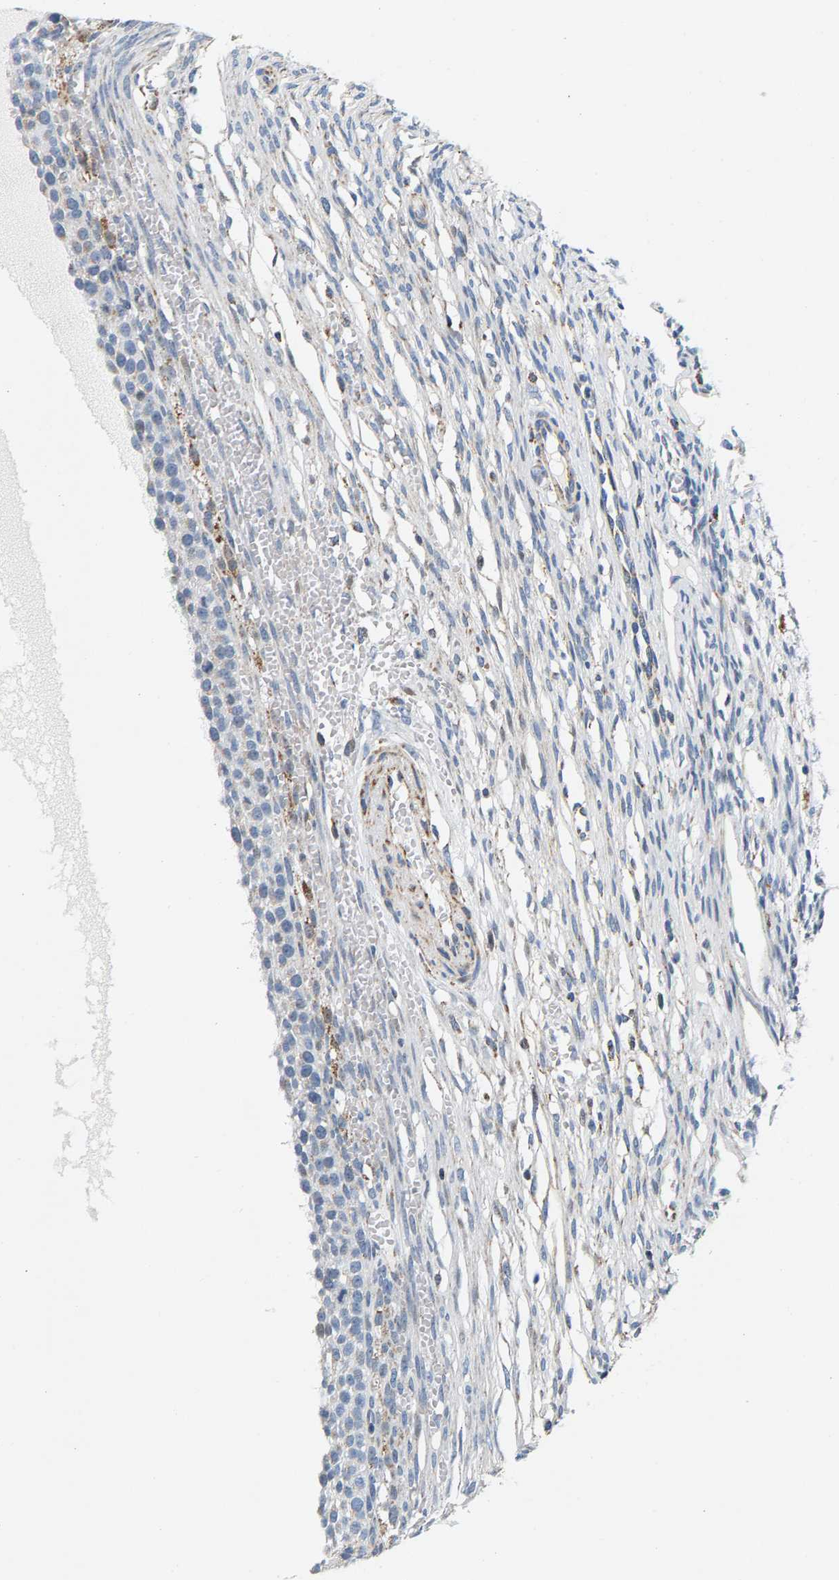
{"staining": {"intensity": "moderate", "quantity": ">75%", "location": "cytoplasmic/membranous"}, "tissue": "ovary", "cell_type": "Follicle cells", "image_type": "normal", "snomed": [{"axis": "morphology", "description": "Normal tissue, NOS"}, {"axis": "topography", "description": "Ovary"}], "caption": "Immunohistochemical staining of unremarkable ovary displays medium levels of moderate cytoplasmic/membranous positivity in approximately >75% of follicle cells.", "gene": "PDE1A", "patient": {"sex": "female", "age": 33}}